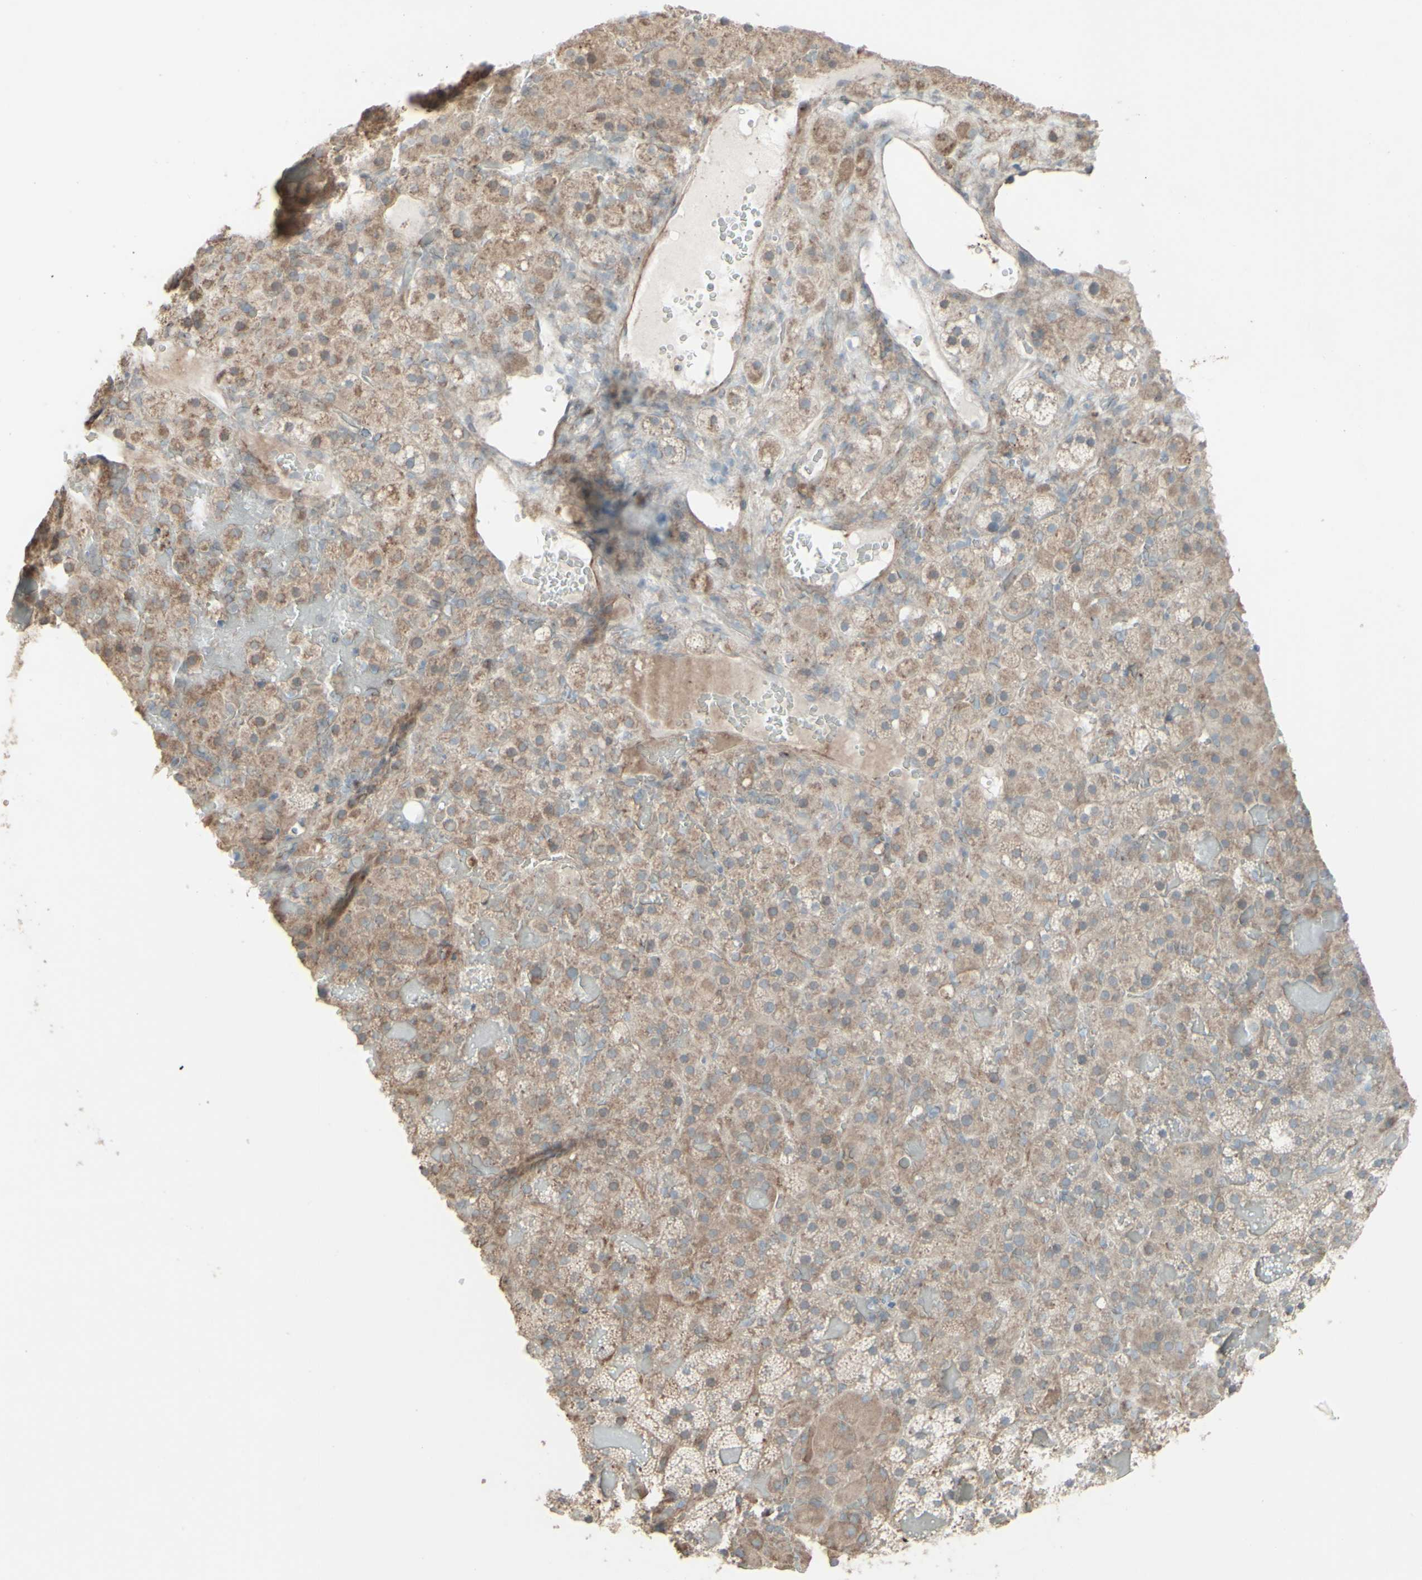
{"staining": {"intensity": "weak", "quantity": ">75%", "location": "cytoplasmic/membranous"}, "tissue": "adrenal gland", "cell_type": "Glandular cells", "image_type": "normal", "snomed": [{"axis": "morphology", "description": "Normal tissue, NOS"}, {"axis": "topography", "description": "Adrenal gland"}], "caption": "IHC image of normal adrenal gland stained for a protein (brown), which exhibits low levels of weak cytoplasmic/membranous positivity in approximately >75% of glandular cells.", "gene": "GMNN", "patient": {"sex": "female", "age": 59}}